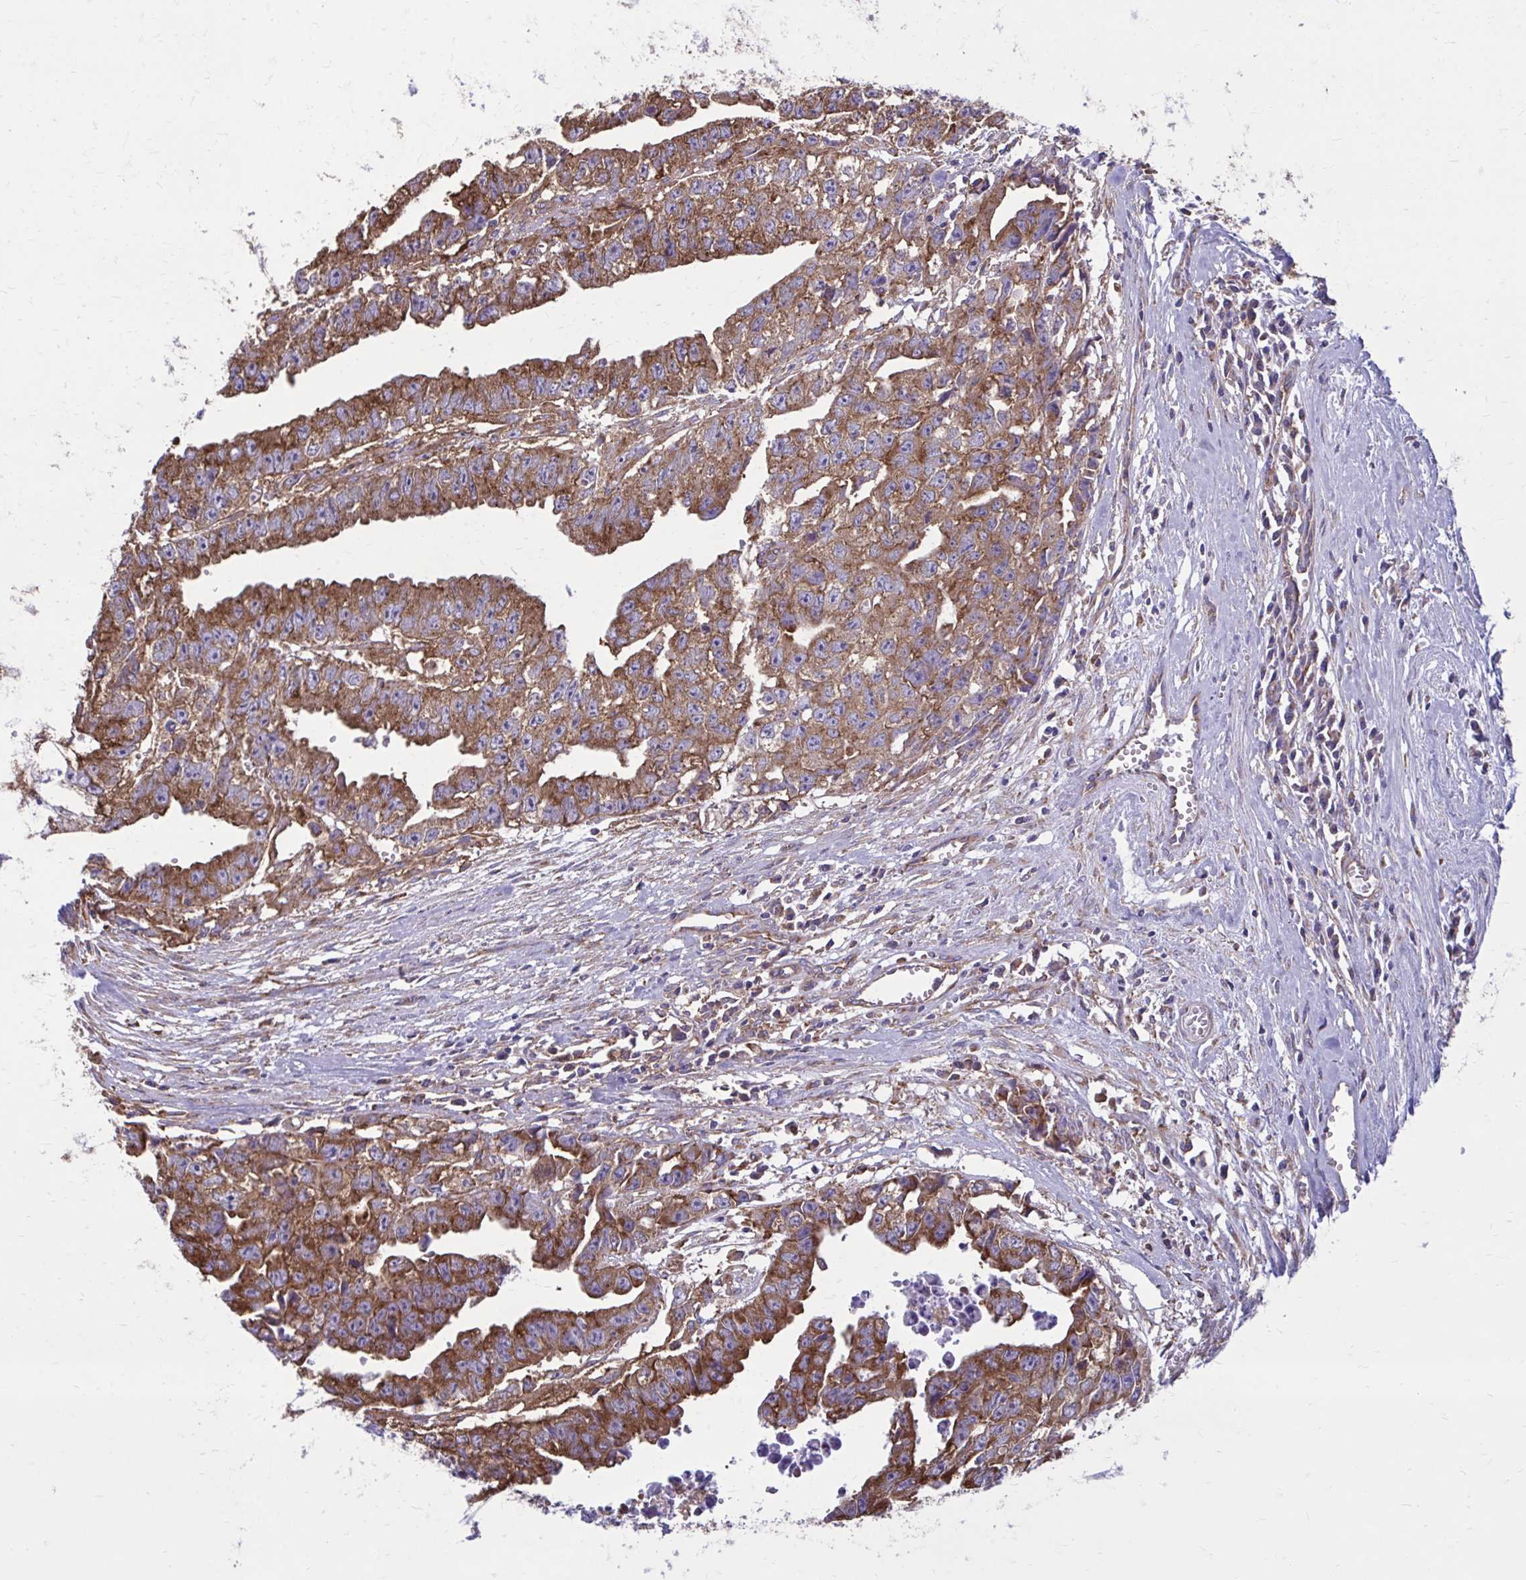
{"staining": {"intensity": "moderate", "quantity": ">75%", "location": "cytoplasmic/membranous"}, "tissue": "testis cancer", "cell_type": "Tumor cells", "image_type": "cancer", "snomed": [{"axis": "morphology", "description": "Carcinoma, Embryonal, NOS"}, {"axis": "morphology", "description": "Teratoma, malignant, NOS"}, {"axis": "topography", "description": "Testis"}], "caption": "Protein analysis of malignant teratoma (testis) tissue reveals moderate cytoplasmic/membranous staining in approximately >75% of tumor cells.", "gene": "CLTA", "patient": {"sex": "male", "age": 24}}